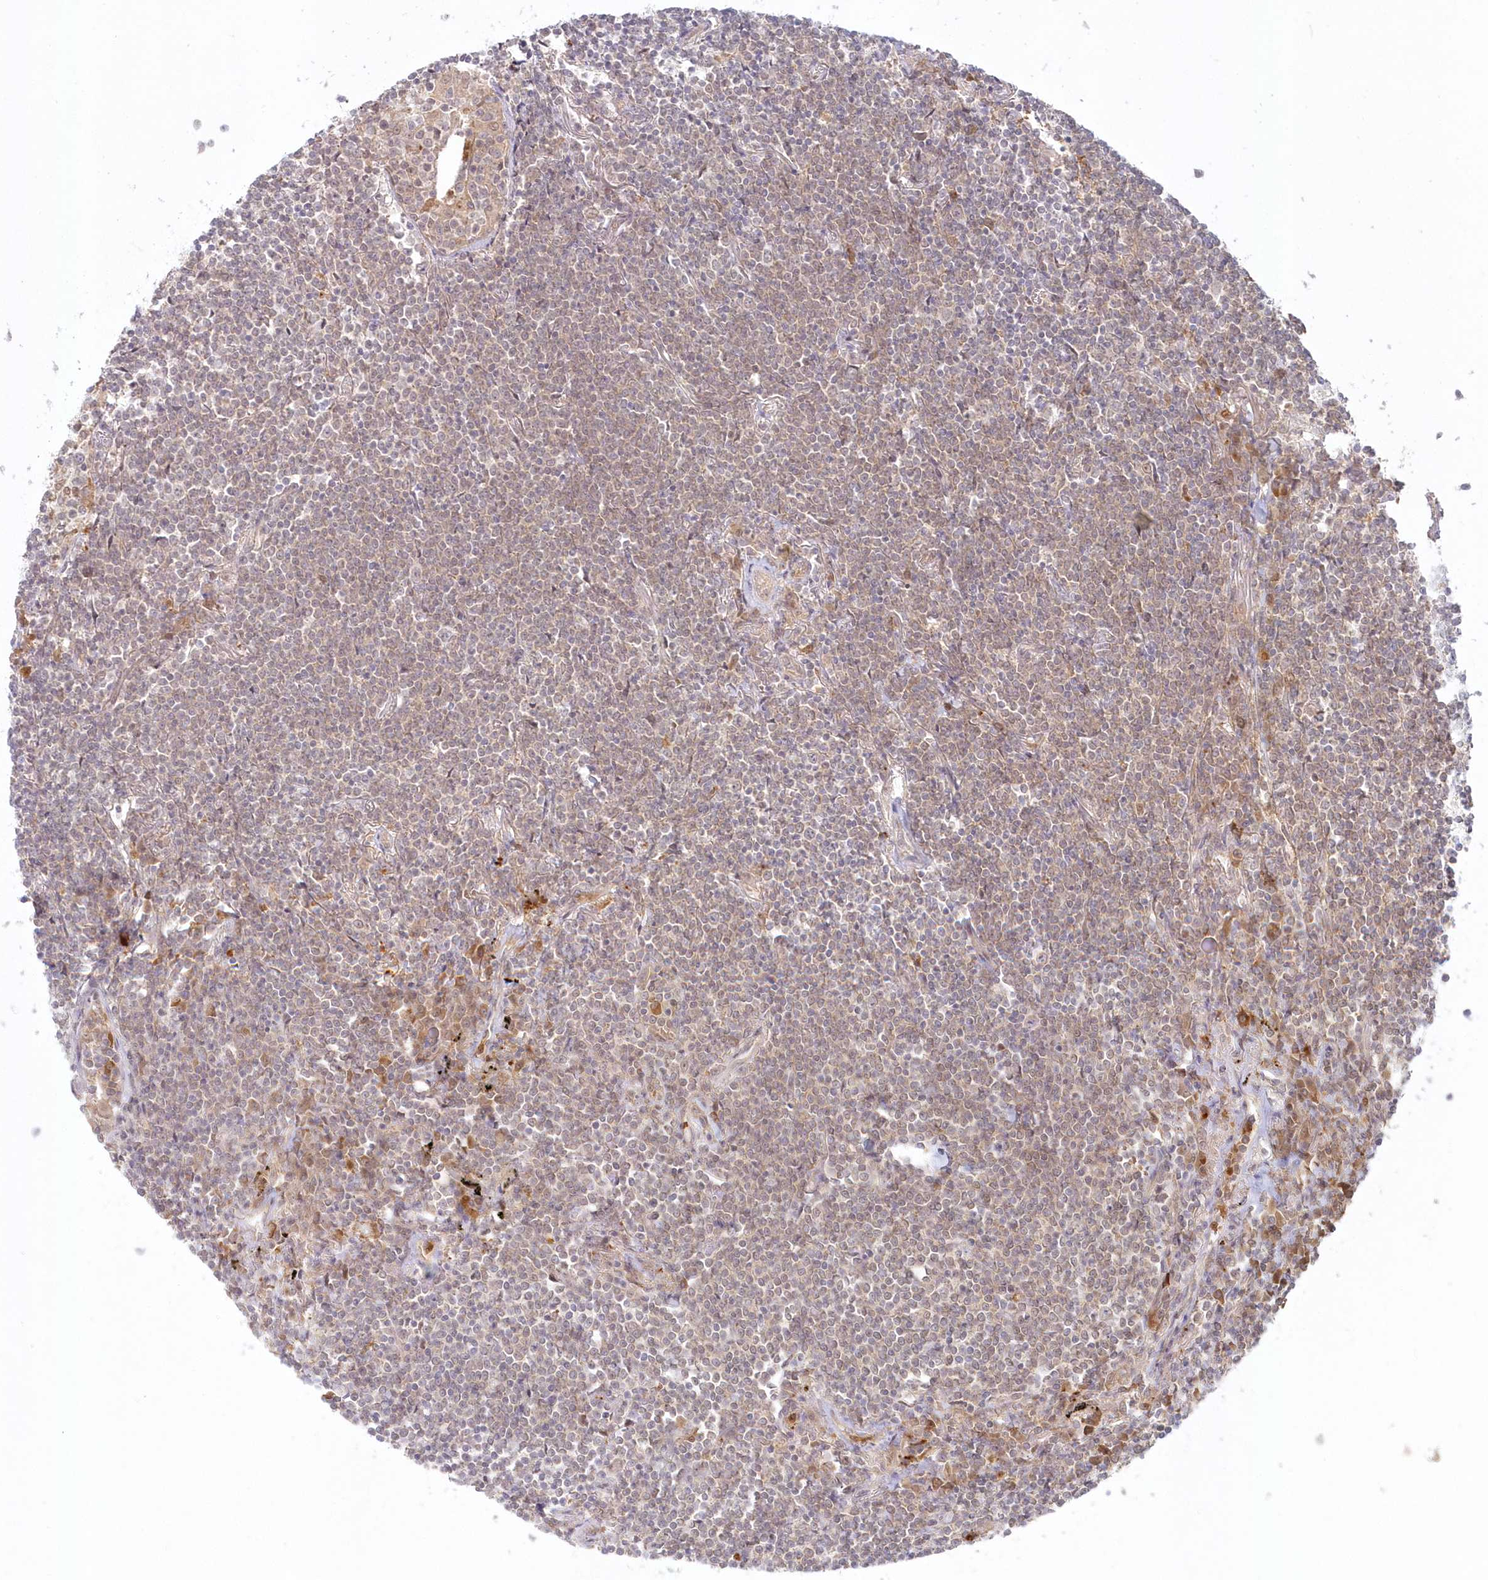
{"staining": {"intensity": "weak", "quantity": ">75%", "location": "cytoplasmic/membranous"}, "tissue": "lymphoma", "cell_type": "Tumor cells", "image_type": "cancer", "snomed": [{"axis": "morphology", "description": "Malignant lymphoma, non-Hodgkin's type, Low grade"}, {"axis": "topography", "description": "Lung"}], "caption": "Immunohistochemical staining of lymphoma exhibits low levels of weak cytoplasmic/membranous protein positivity in approximately >75% of tumor cells.", "gene": "GBE1", "patient": {"sex": "female", "age": 71}}